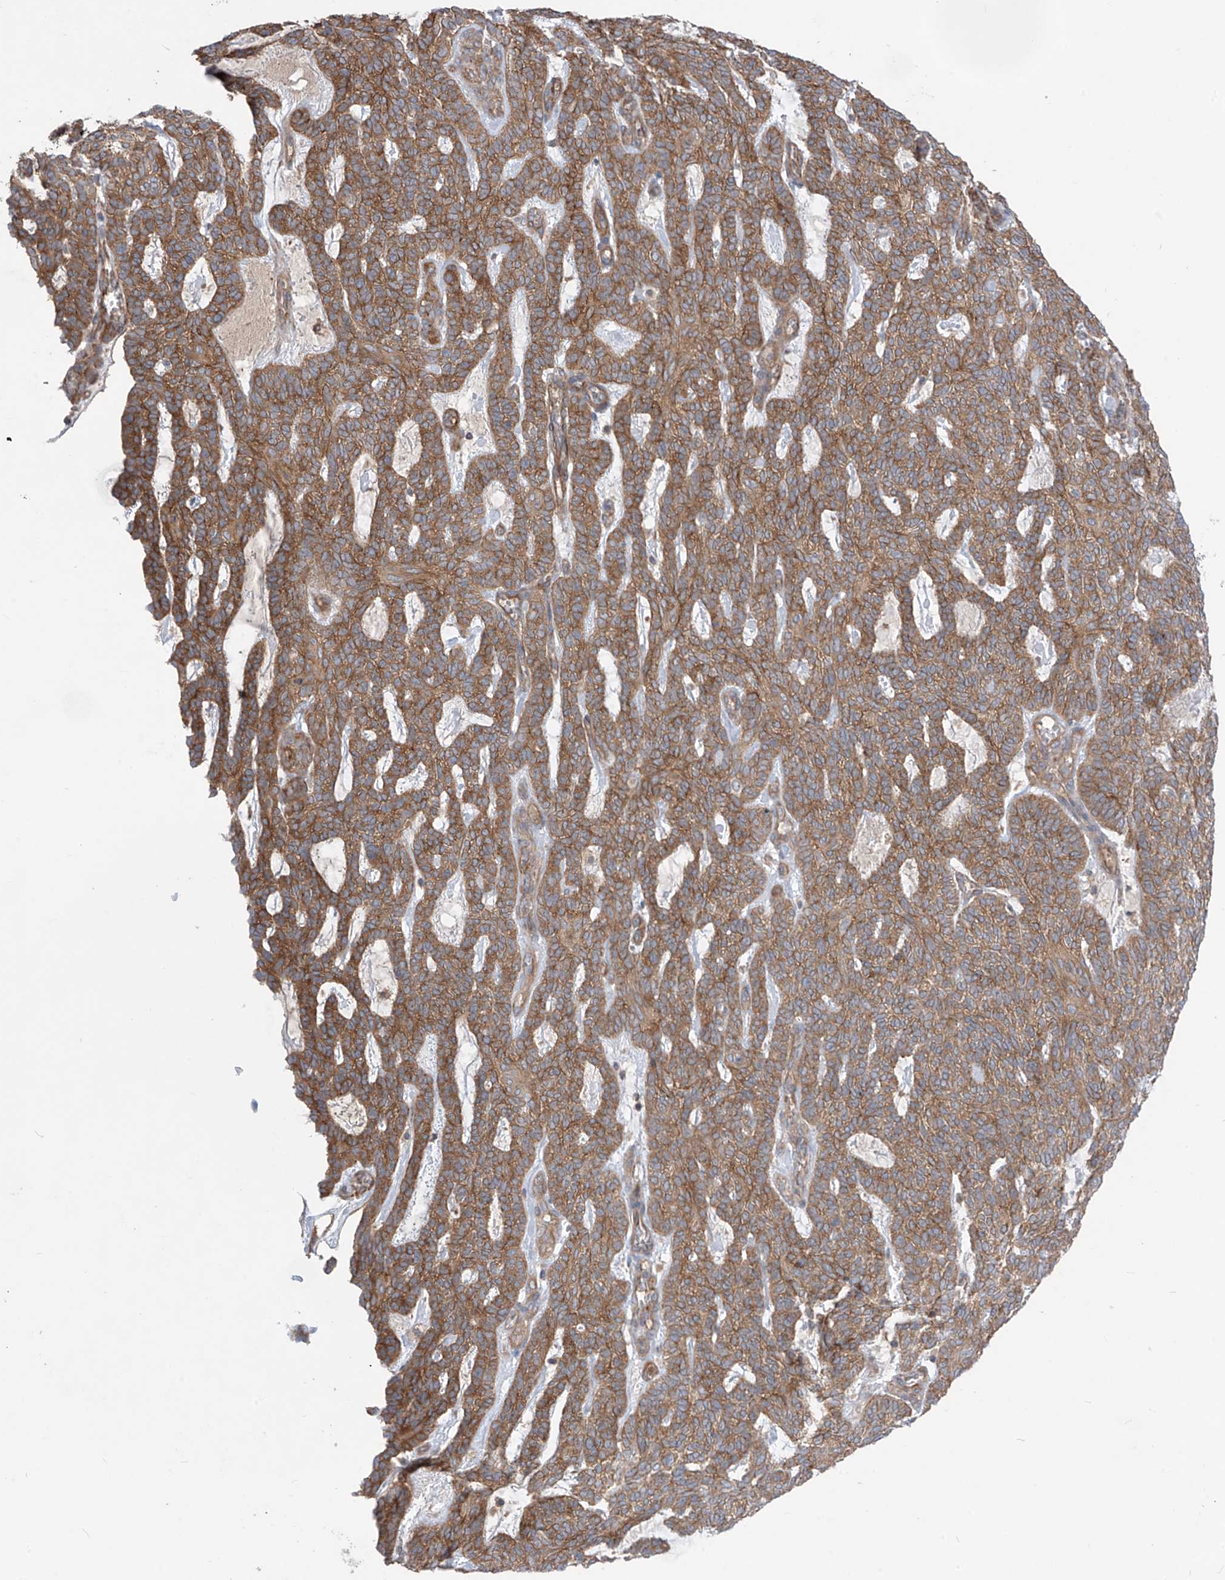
{"staining": {"intensity": "moderate", "quantity": ">75%", "location": "cytoplasmic/membranous"}, "tissue": "skin cancer", "cell_type": "Tumor cells", "image_type": "cancer", "snomed": [{"axis": "morphology", "description": "Squamous cell carcinoma, NOS"}, {"axis": "topography", "description": "Skin"}], "caption": "Skin cancer (squamous cell carcinoma) tissue shows moderate cytoplasmic/membranous staining in about >75% of tumor cells", "gene": "TRMU", "patient": {"sex": "female", "age": 90}}